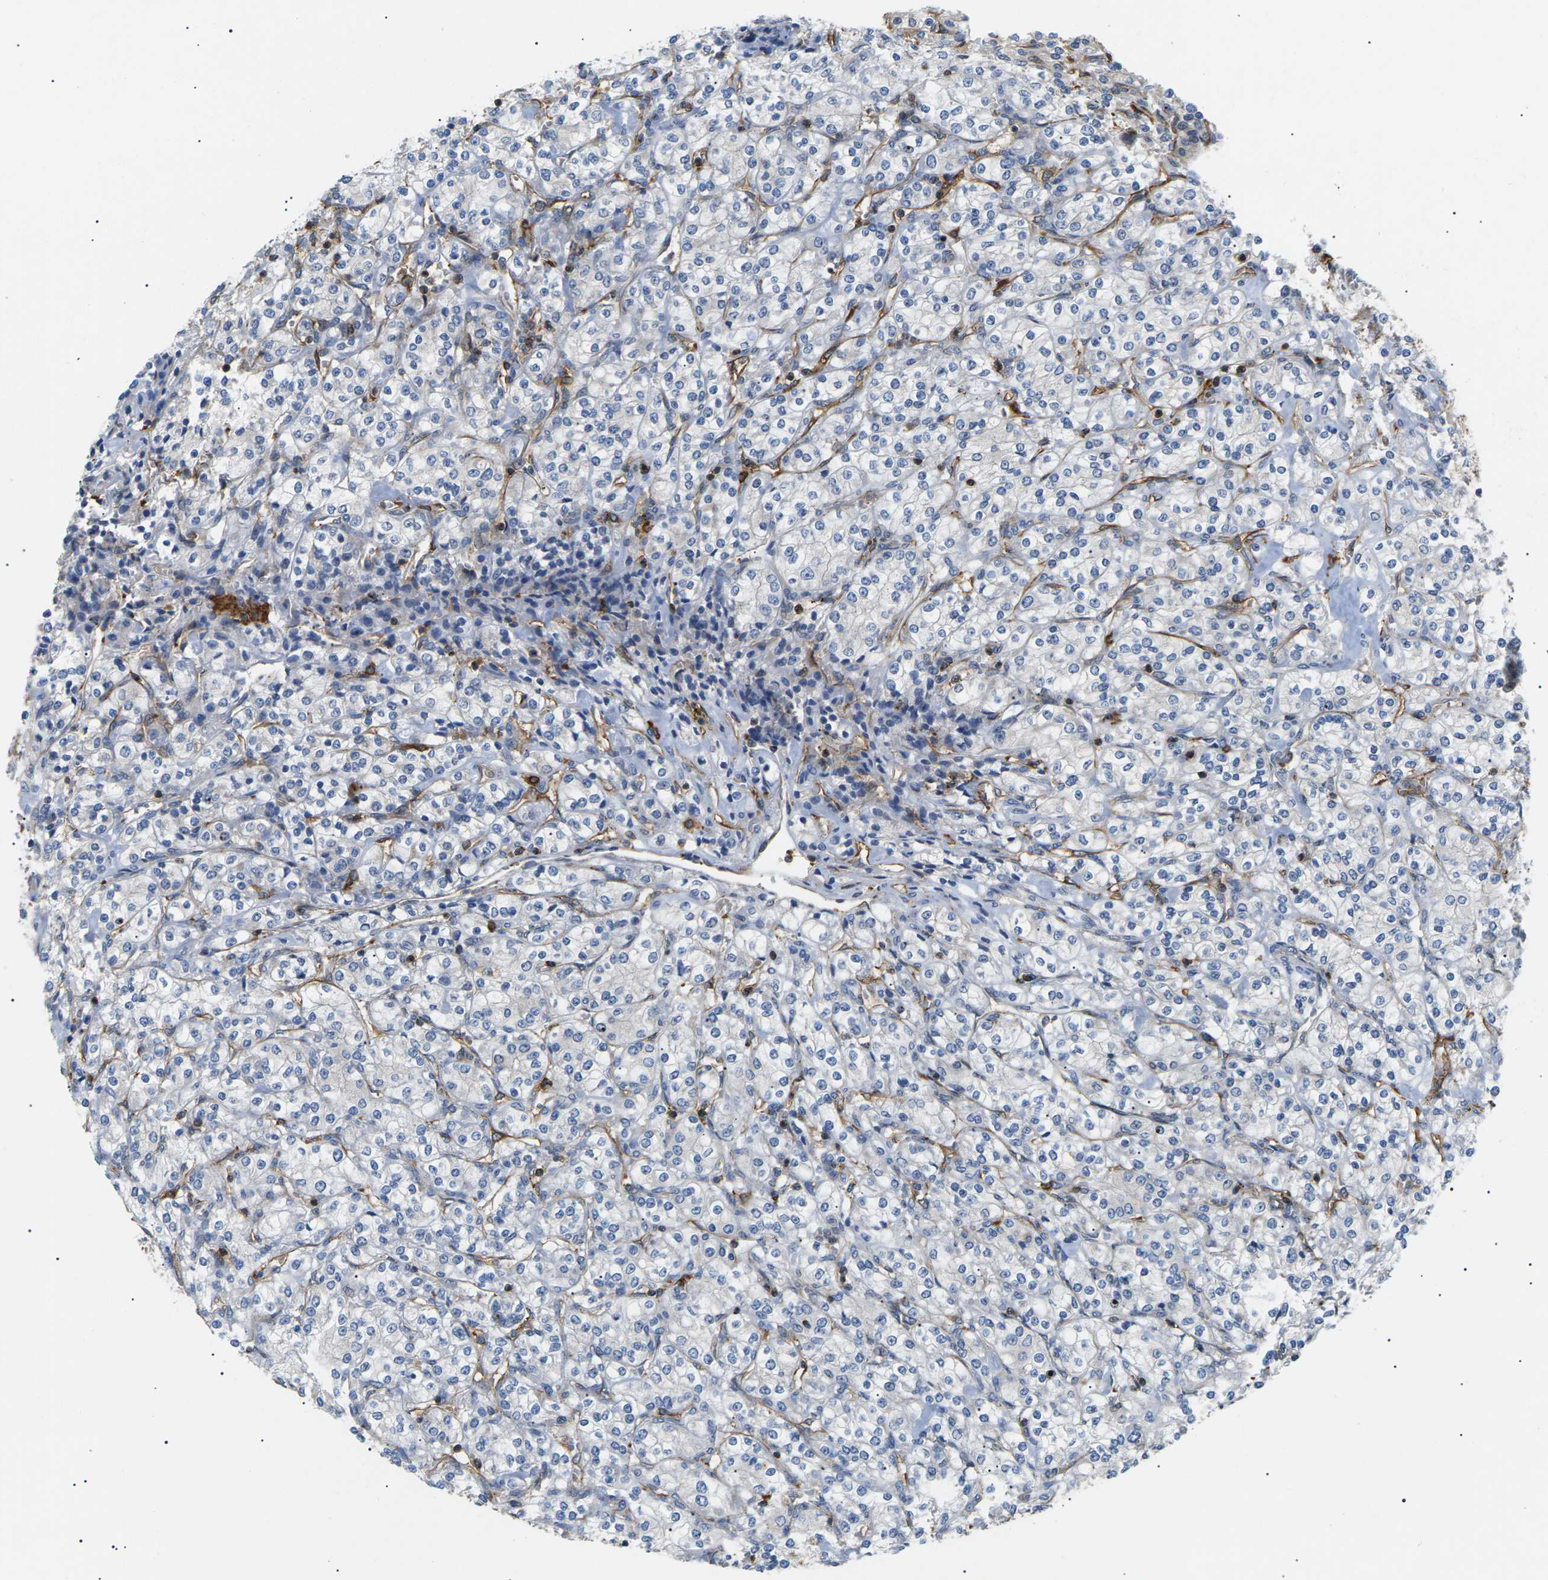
{"staining": {"intensity": "negative", "quantity": "none", "location": "none"}, "tissue": "renal cancer", "cell_type": "Tumor cells", "image_type": "cancer", "snomed": [{"axis": "morphology", "description": "Adenocarcinoma, NOS"}, {"axis": "topography", "description": "Kidney"}], "caption": "Immunohistochemical staining of human renal adenocarcinoma reveals no significant positivity in tumor cells.", "gene": "TMTC4", "patient": {"sex": "male", "age": 77}}